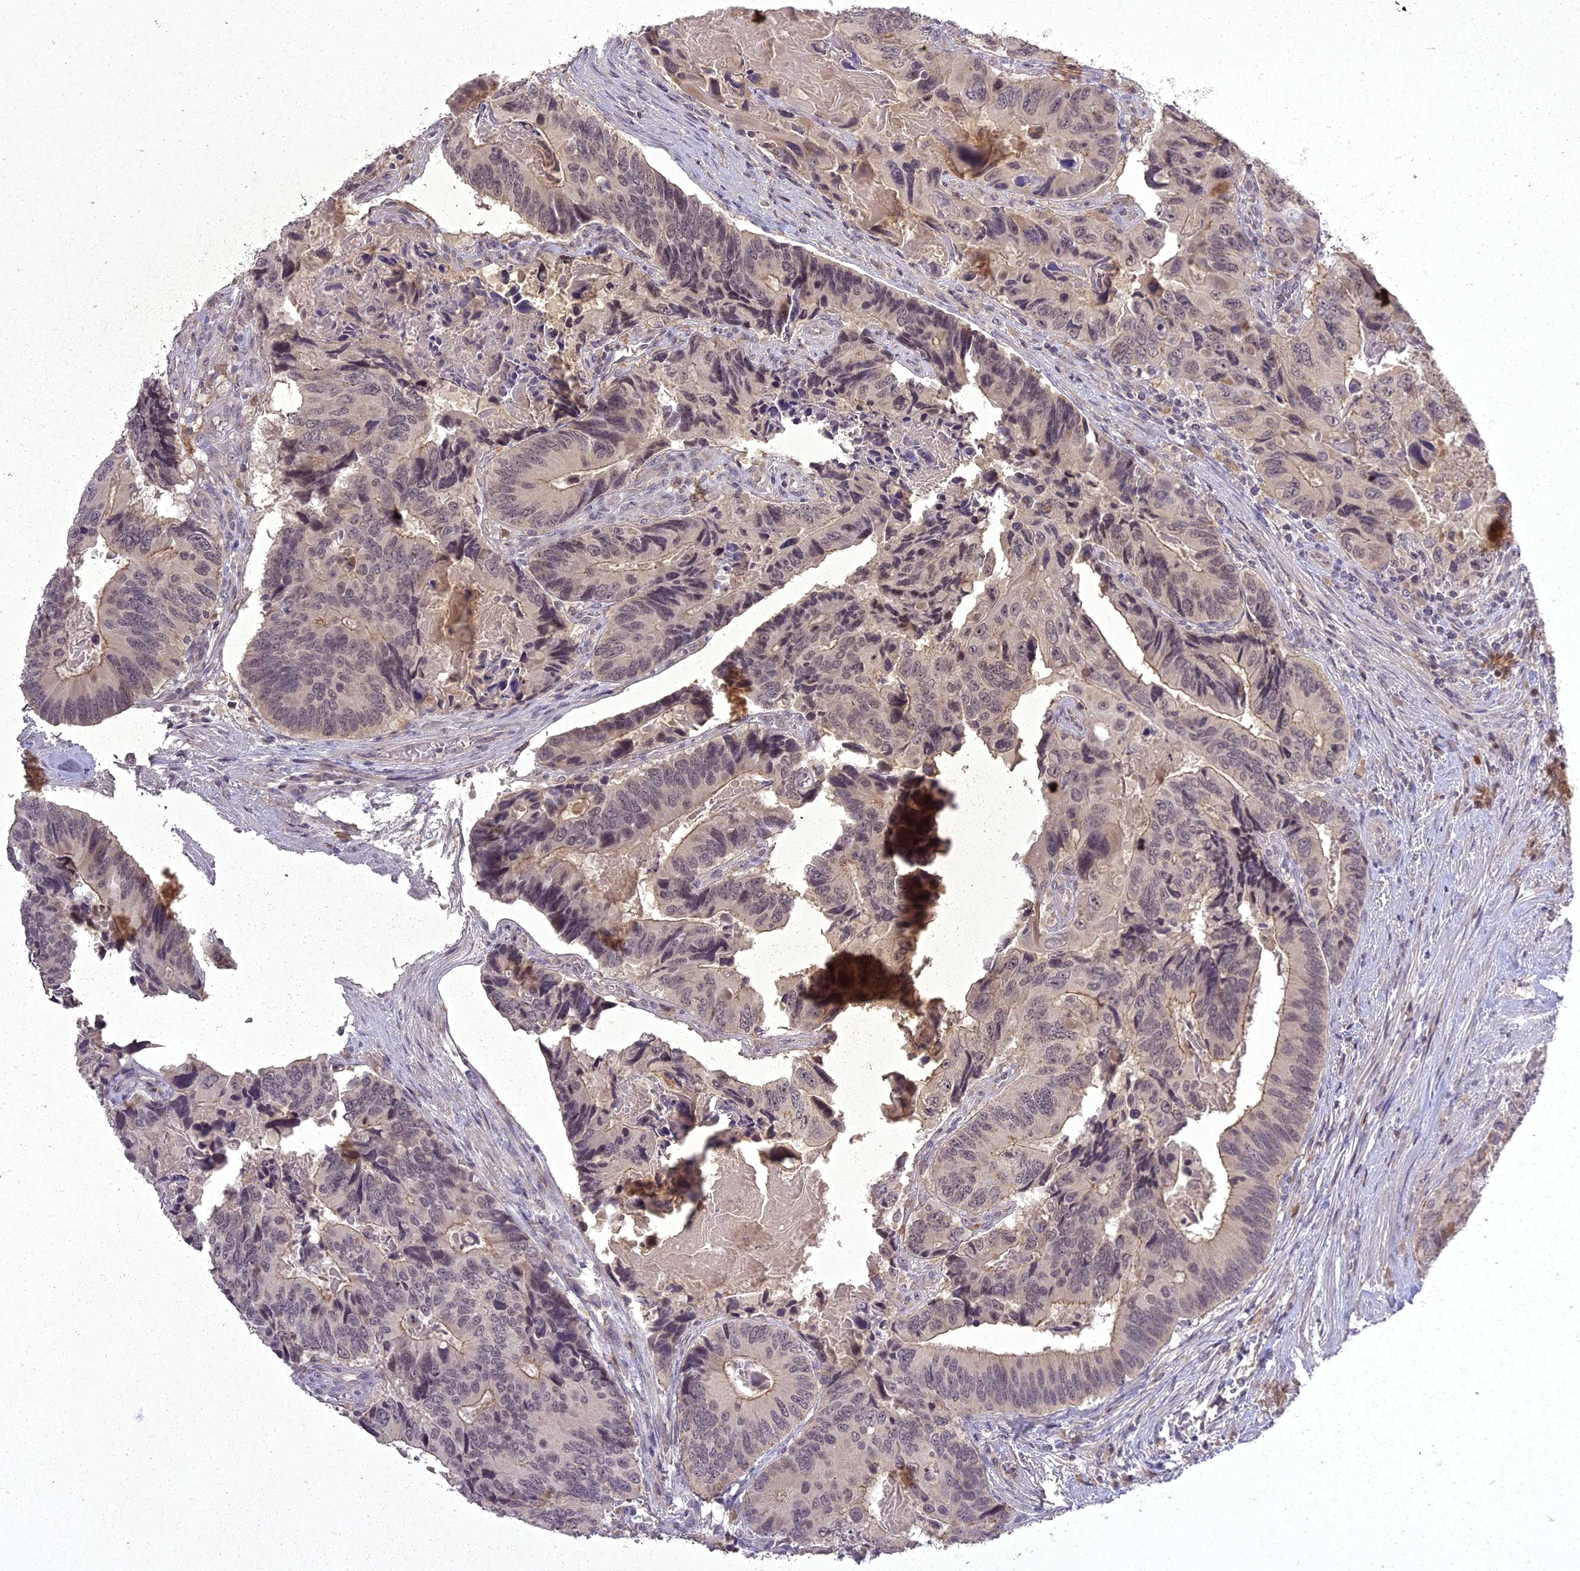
{"staining": {"intensity": "moderate", "quantity": "25%-75%", "location": "cytoplasmic/membranous,nuclear"}, "tissue": "colorectal cancer", "cell_type": "Tumor cells", "image_type": "cancer", "snomed": [{"axis": "morphology", "description": "Adenocarcinoma, NOS"}, {"axis": "topography", "description": "Colon"}], "caption": "Tumor cells demonstrate medium levels of moderate cytoplasmic/membranous and nuclear staining in about 25%-75% of cells in human colorectal adenocarcinoma. The staining was performed using DAB (3,3'-diaminobenzidine) to visualize the protein expression in brown, while the nuclei were stained in blue with hematoxylin (Magnification: 20x).", "gene": "ING5", "patient": {"sex": "male", "age": 84}}